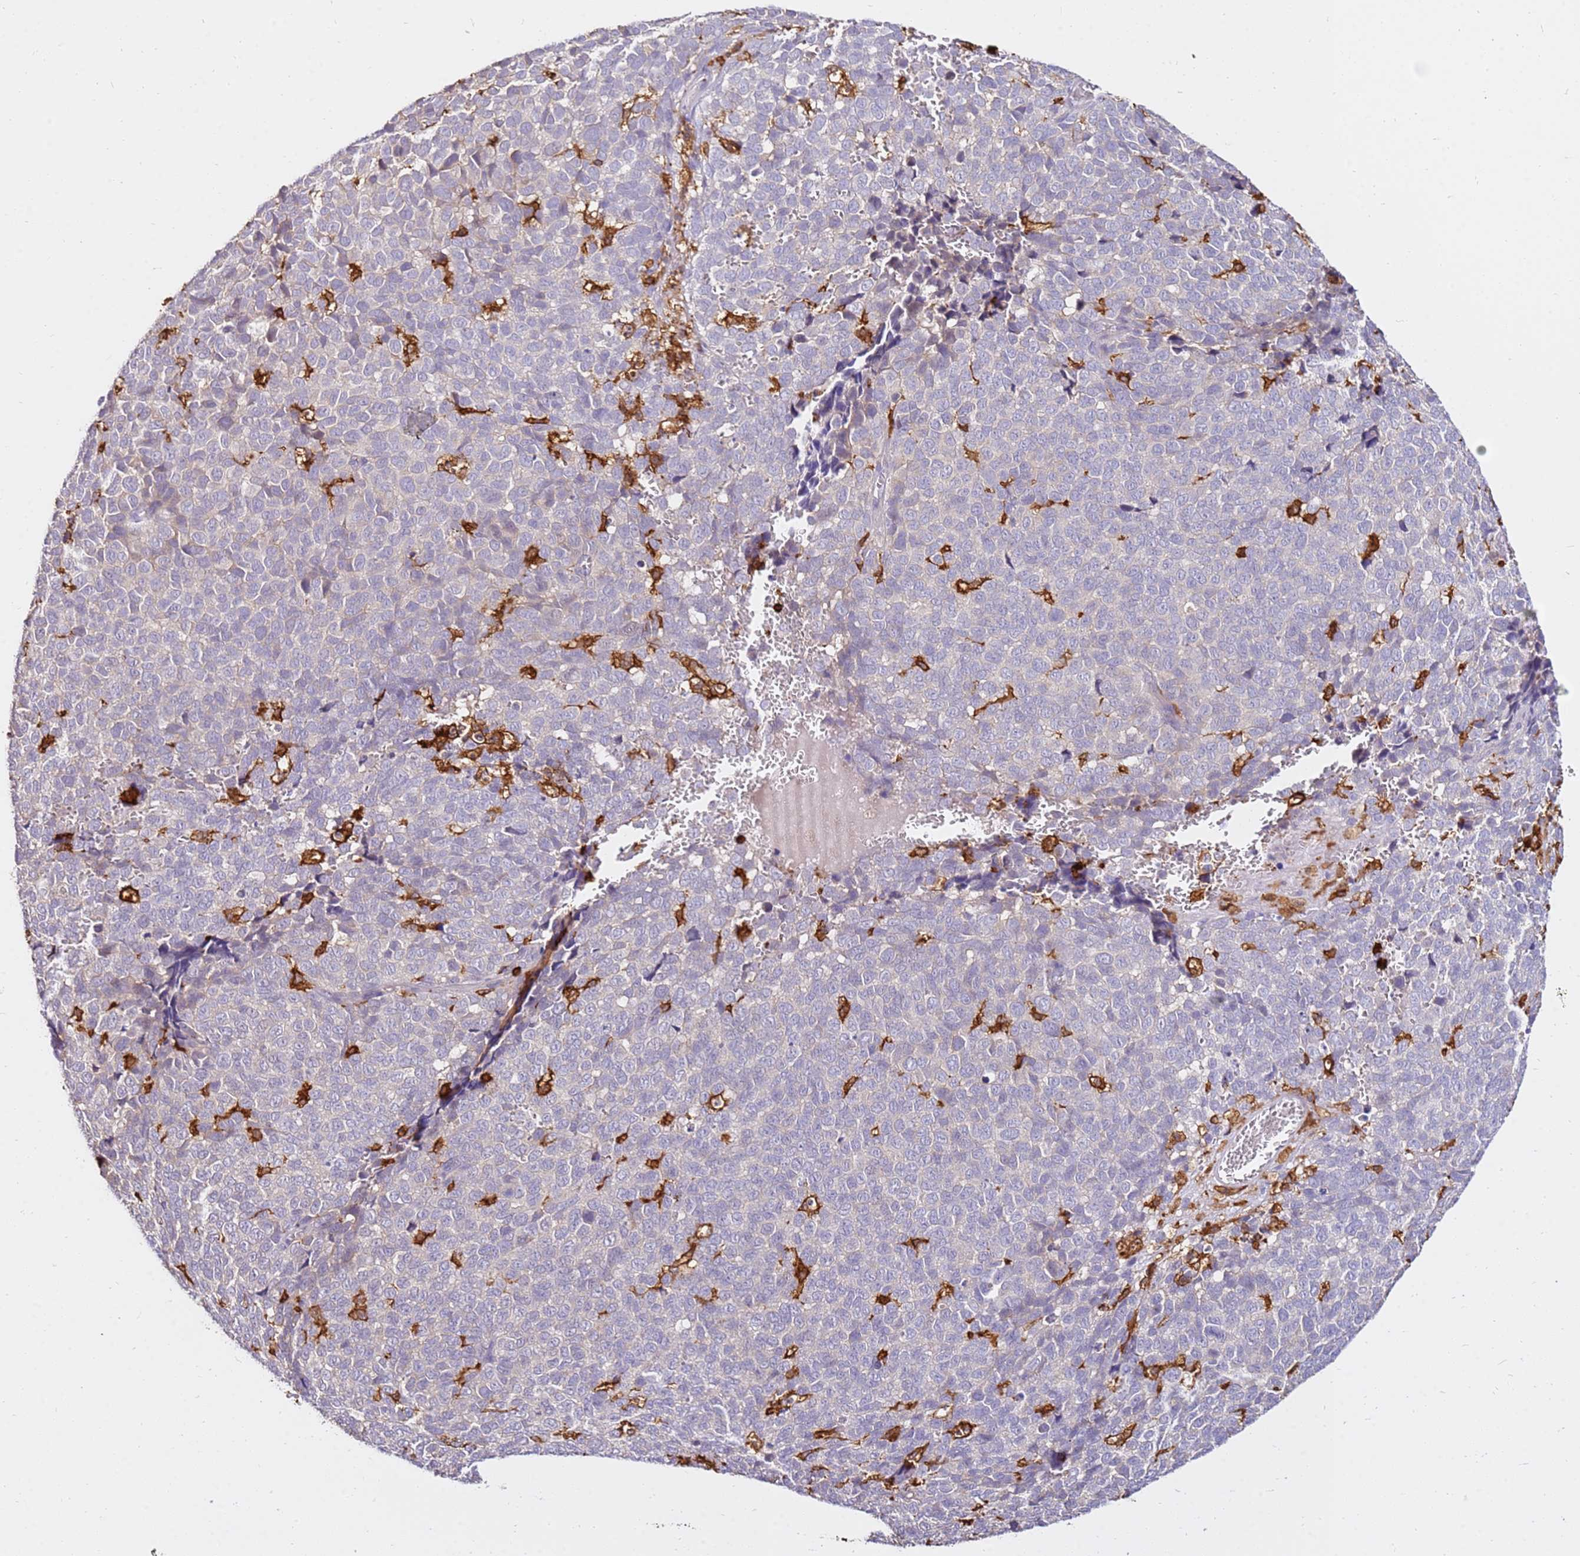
{"staining": {"intensity": "negative", "quantity": "none", "location": "none"}, "tissue": "melanoma", "cell_type": "Tumor cells", "image_type": "cancer", "snomed": [{"axis": "morphology", "description": "Malignant melanoma, NOS"}, {"axis": "topography", "description": "Nose, NOS"}], "caption": "Malignant melanoma was stained to show a protein in brown. There is no significant staining in tumor cells.", "gene": "CORO1A", "patient": {"sex": "female", "age": 48}}